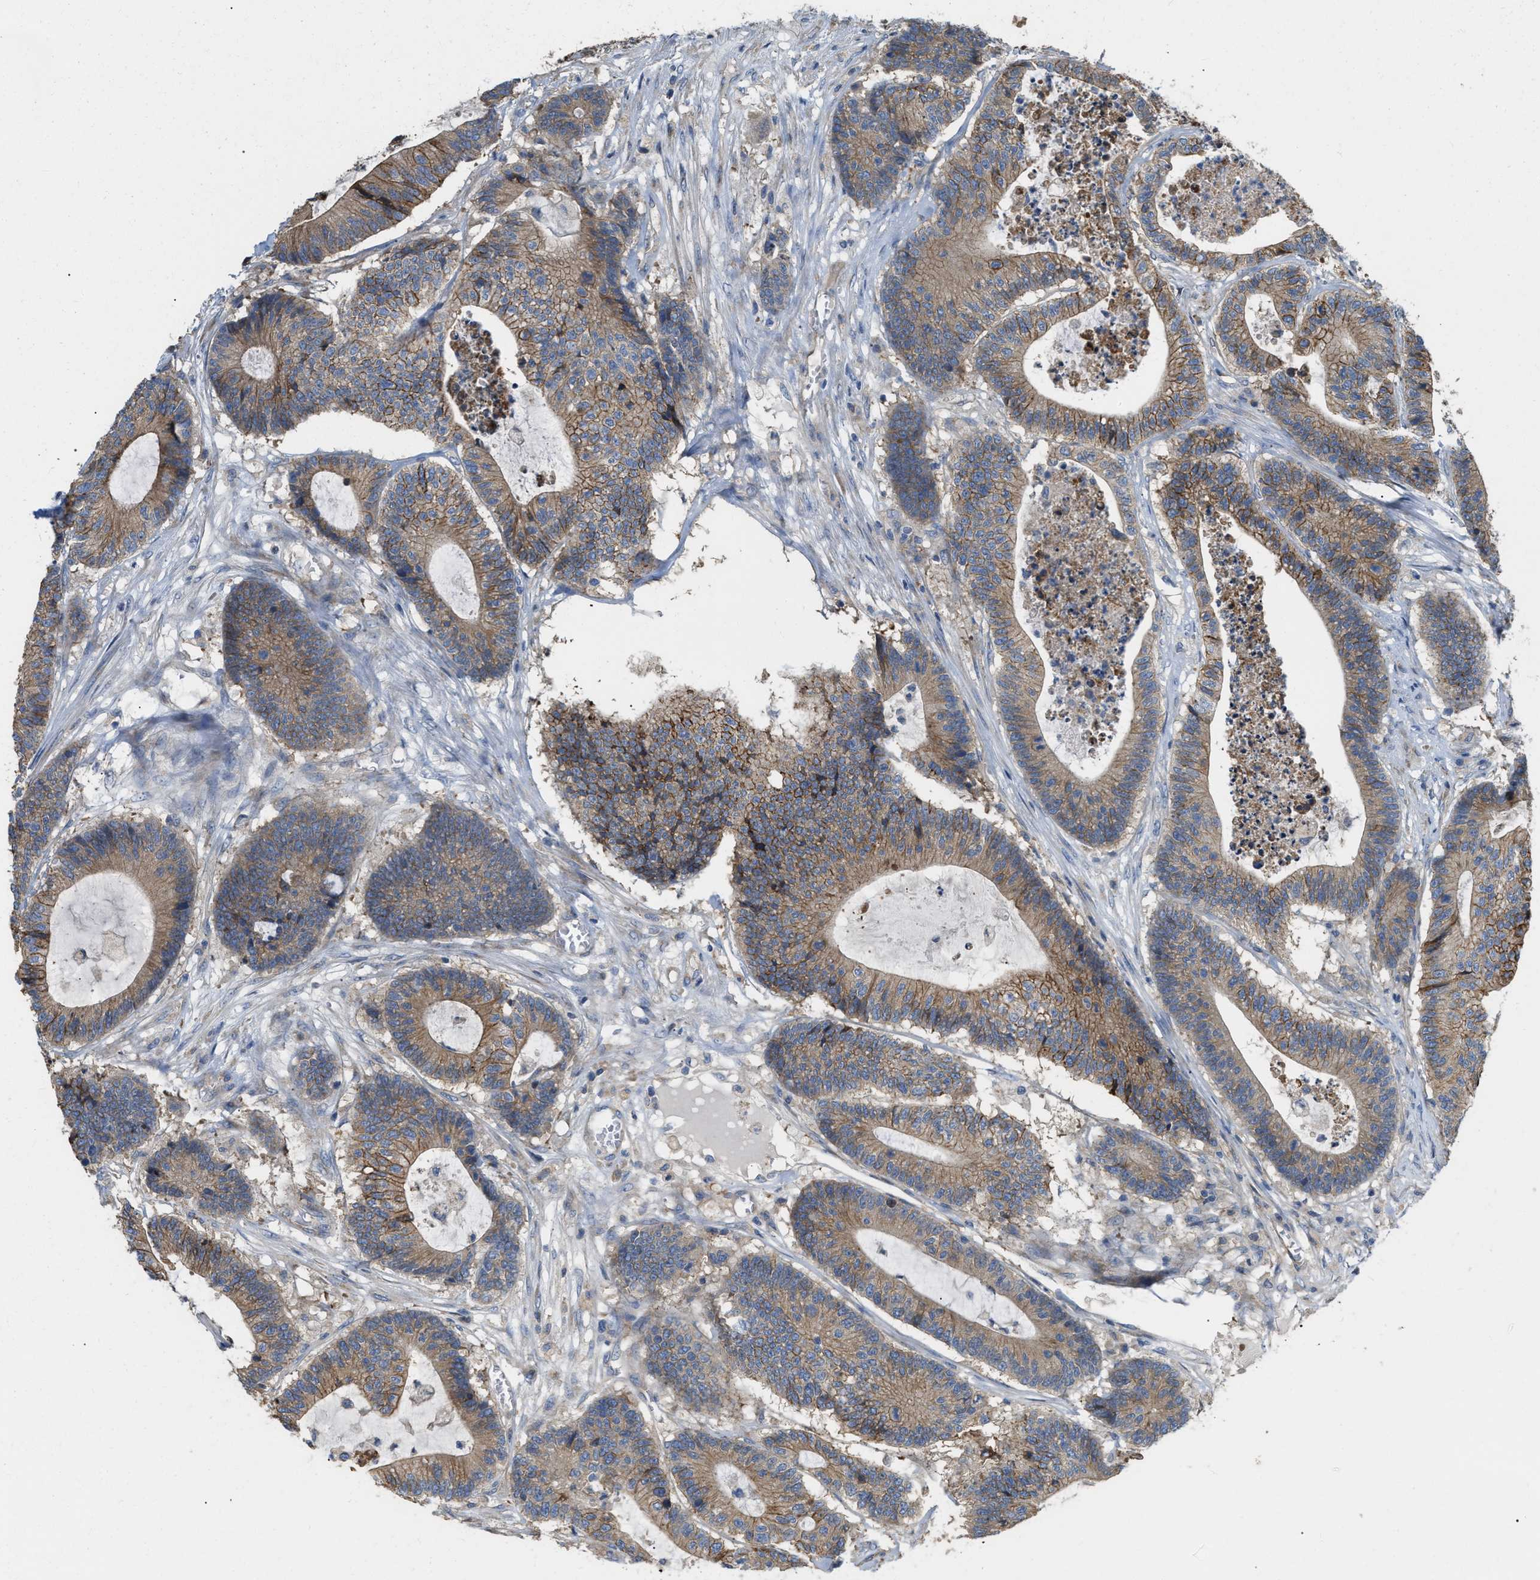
{"staining": {"intensity": "moderate", "quantity": ">75%", "location": "cytoplasmic/membranous"}, "tissue": "colorectal cancer", "cell_type": "Tumor cells", "image_type": "cancer", "snomed": [{"axis": "morphology", "description": "Adenocarcinoma, NOS"}, {"axis": "topography", "description": "Colon"}], "caption": "Protein staining of colorectal adenocarcinoma tissue exhibits moderate cytoplasmic/membranous expression in approximately >75% of tumor cells. (DAB (3,3'-diaminobenzidine) = brown stain, brightfield microscopy at high magnification).", "gene": "DHX58", "patient": {"sex": "female", "age": 84}}